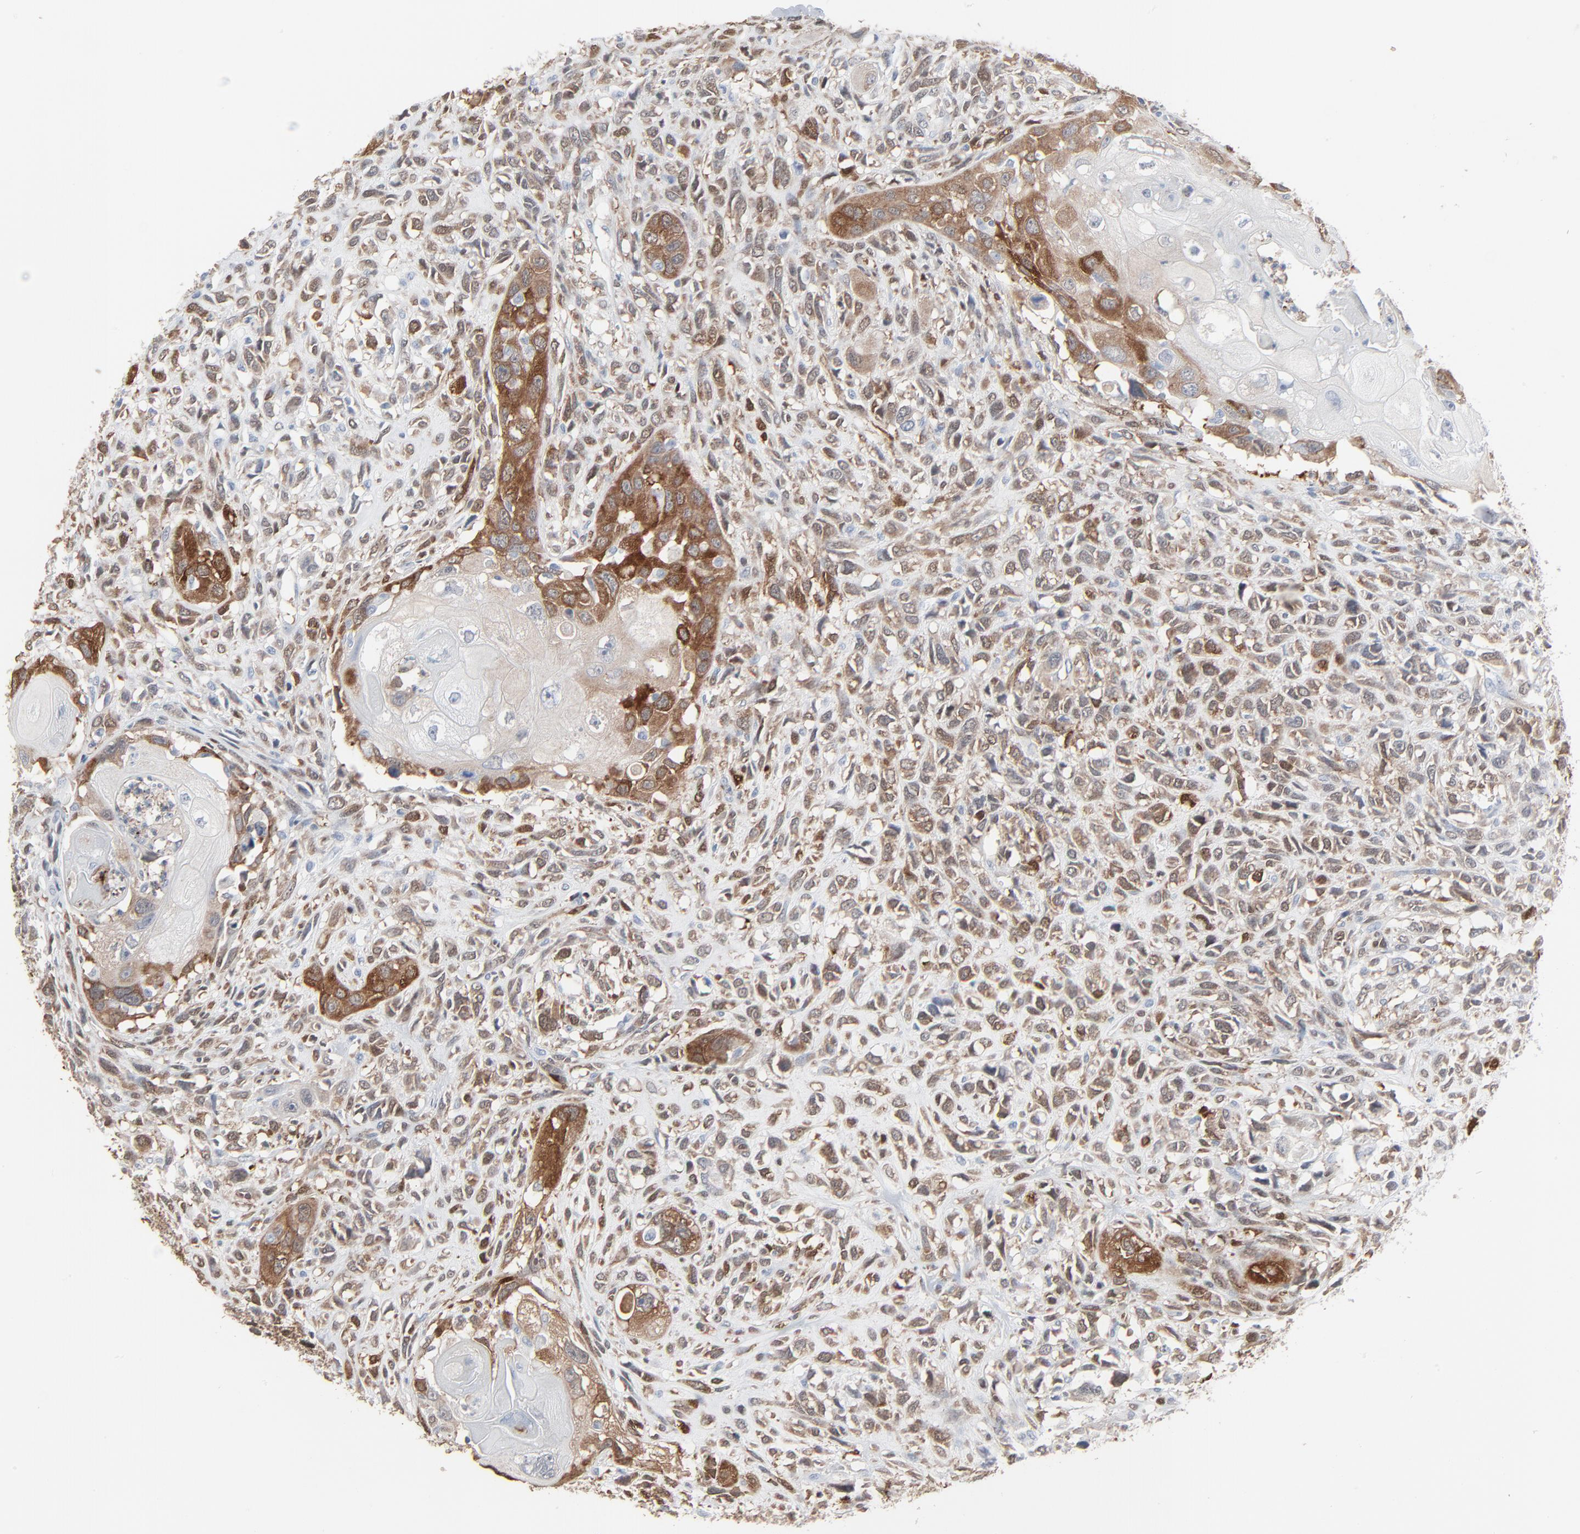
{"staining": {"intensity": "strong", "quantity": ">75%", "location": "cytoplasmic/membranous"}, "tissue": "head and neck cancer", "cell_type": "Tumor cells", "image_type": "cancer", "snomed": [{"axis": "morphology", "description": "Neoplasm, malignant, NOS"}, {"axis": "topography", "description": "Salivary gland"}, {"axis": "topography", "description": "Head-Neck"}], "caption": "Human neoplasm (malignant) (head and neck) stained with a protein marker shows strong staining in tumor cells.", "gene": "PHGDH", "patient": {"sex": "male", "age": 43}}